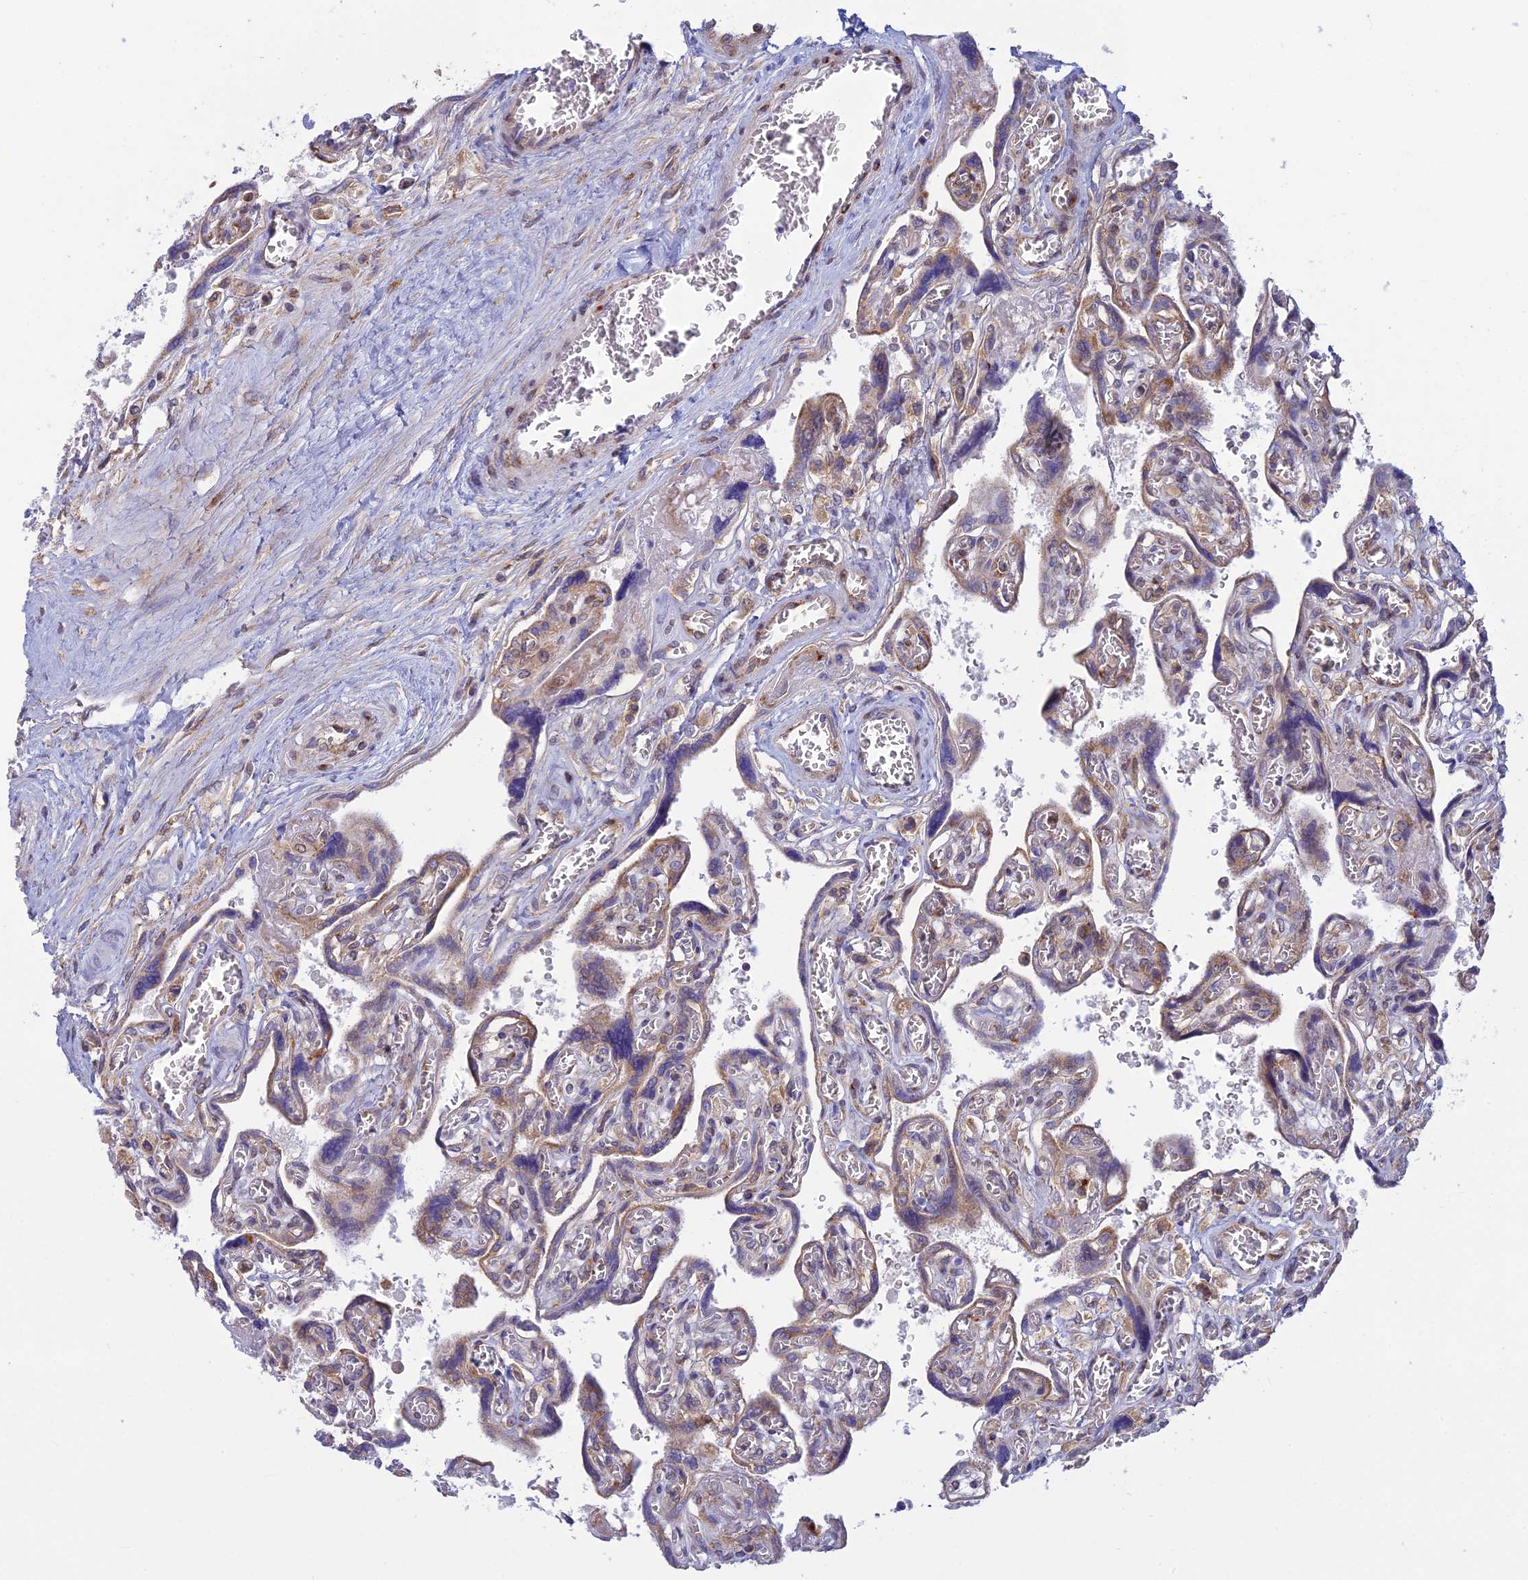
{"staining": {"intensity": "strong", "quantity": "25%-75%", "location": "cytoplasmic/membranous"}, "tissue": "placenta", "cell_type": "Trophoblastic cells", "image_type": "normal", "snomed": [{"axis": "morphology", "description": "Normal tissue, NOS"}, {"axis": "topography", "description": "Placenta"}], "caption": "Protein expression analysis of unremarkable placenta shows strong cytoplasmic/membranous staining in approximately 25%-75% of trophoblastic cells. (brown staining indicates protein expression, while blue staining denotes nuclei).", "gene": "CLINT1", "patient": {"sex": "female", "age": 39}}